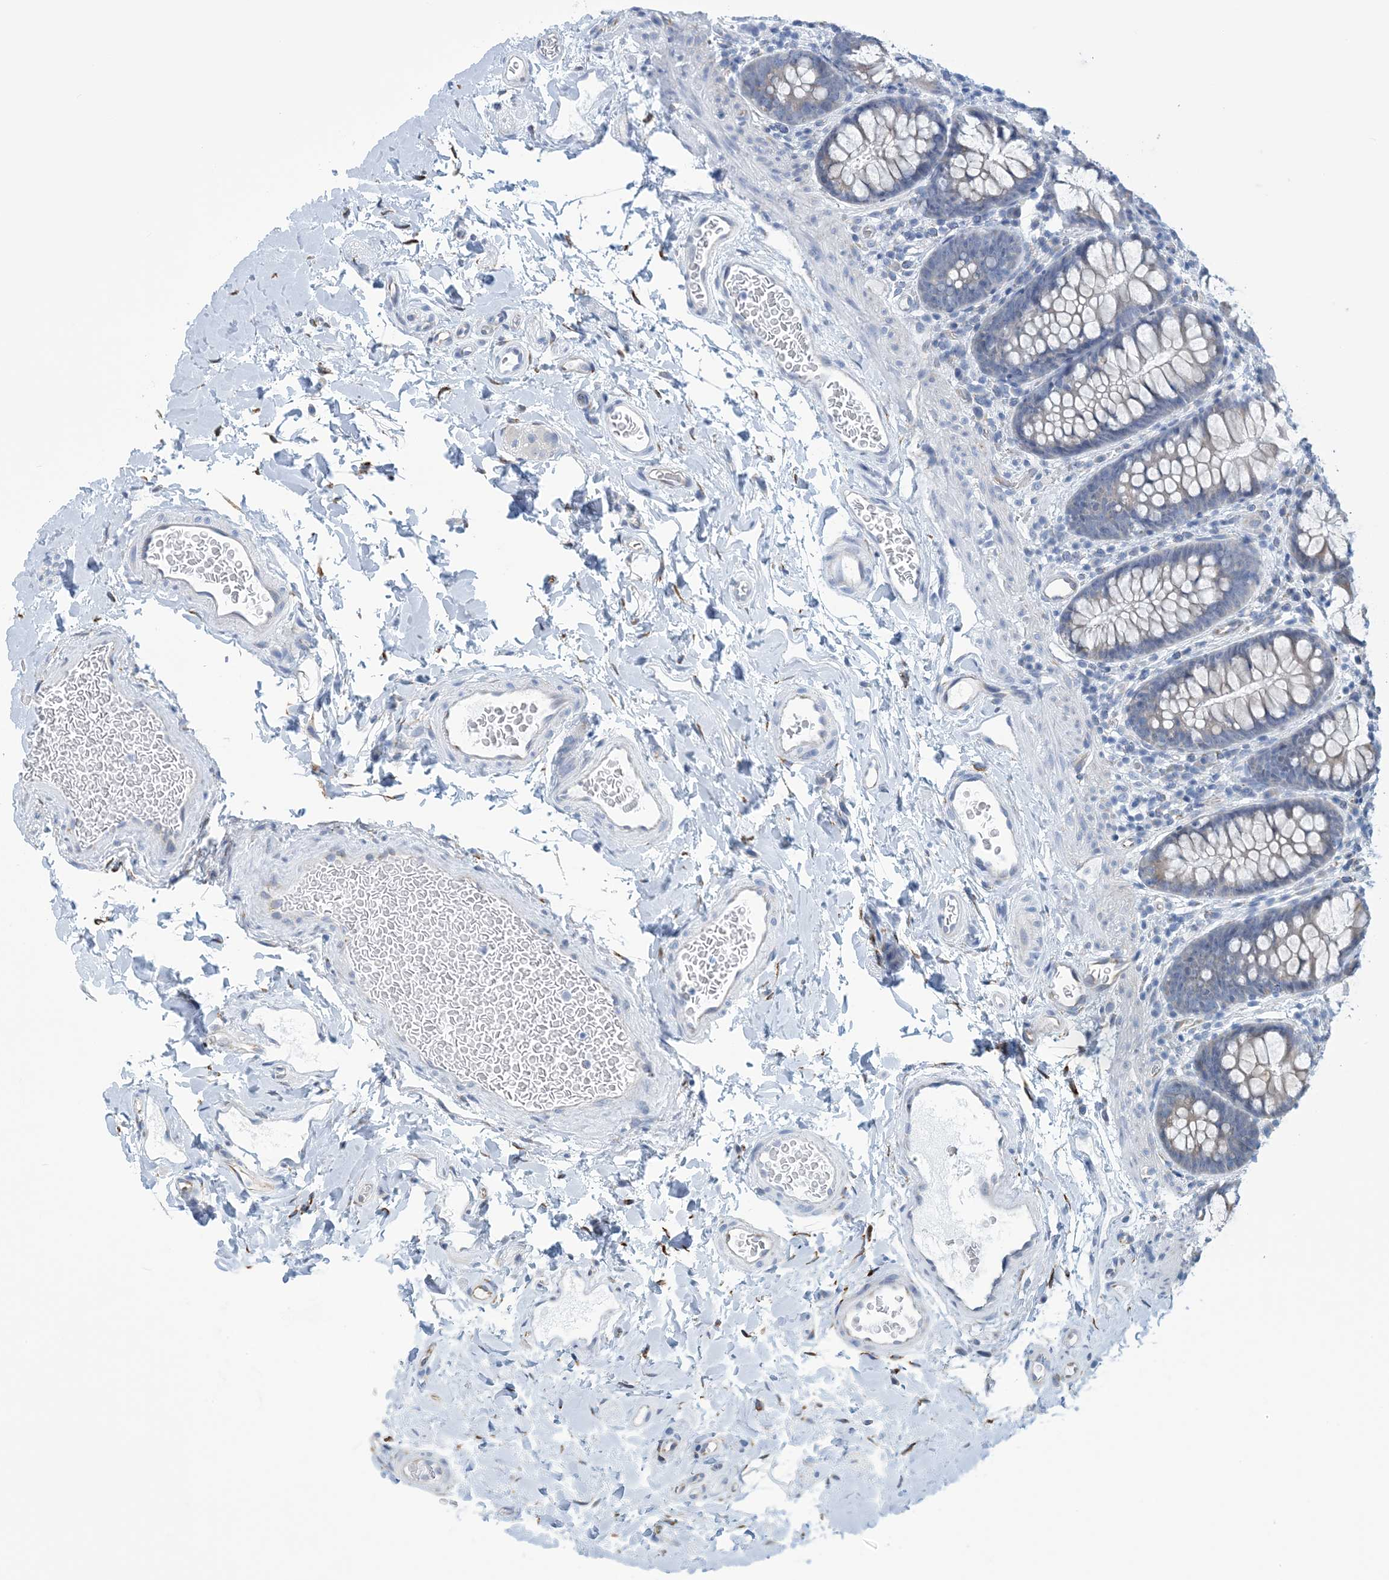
{"staining": {"intensity": "weak", "quantity": "25%-75%", "location": "cytoplasmic/membranous"}, "tissue": "colon", "cell_type": "Endothelial cells", "image_type": "normal", "snomed": [{"axis": "morphology", "description": "Normal tissue, NOS"}, {"axis": "topography", "description": "Colon"}], "caption": "Normal colon shows weak cytoplasmic/membranous expression in about 25%-75% of endothelial cells Ihc stains the protein of interest in brown and the nuclei are stained blue..", "gene": "CCDC14", "patient": {"sex": "female", "age": 62}}